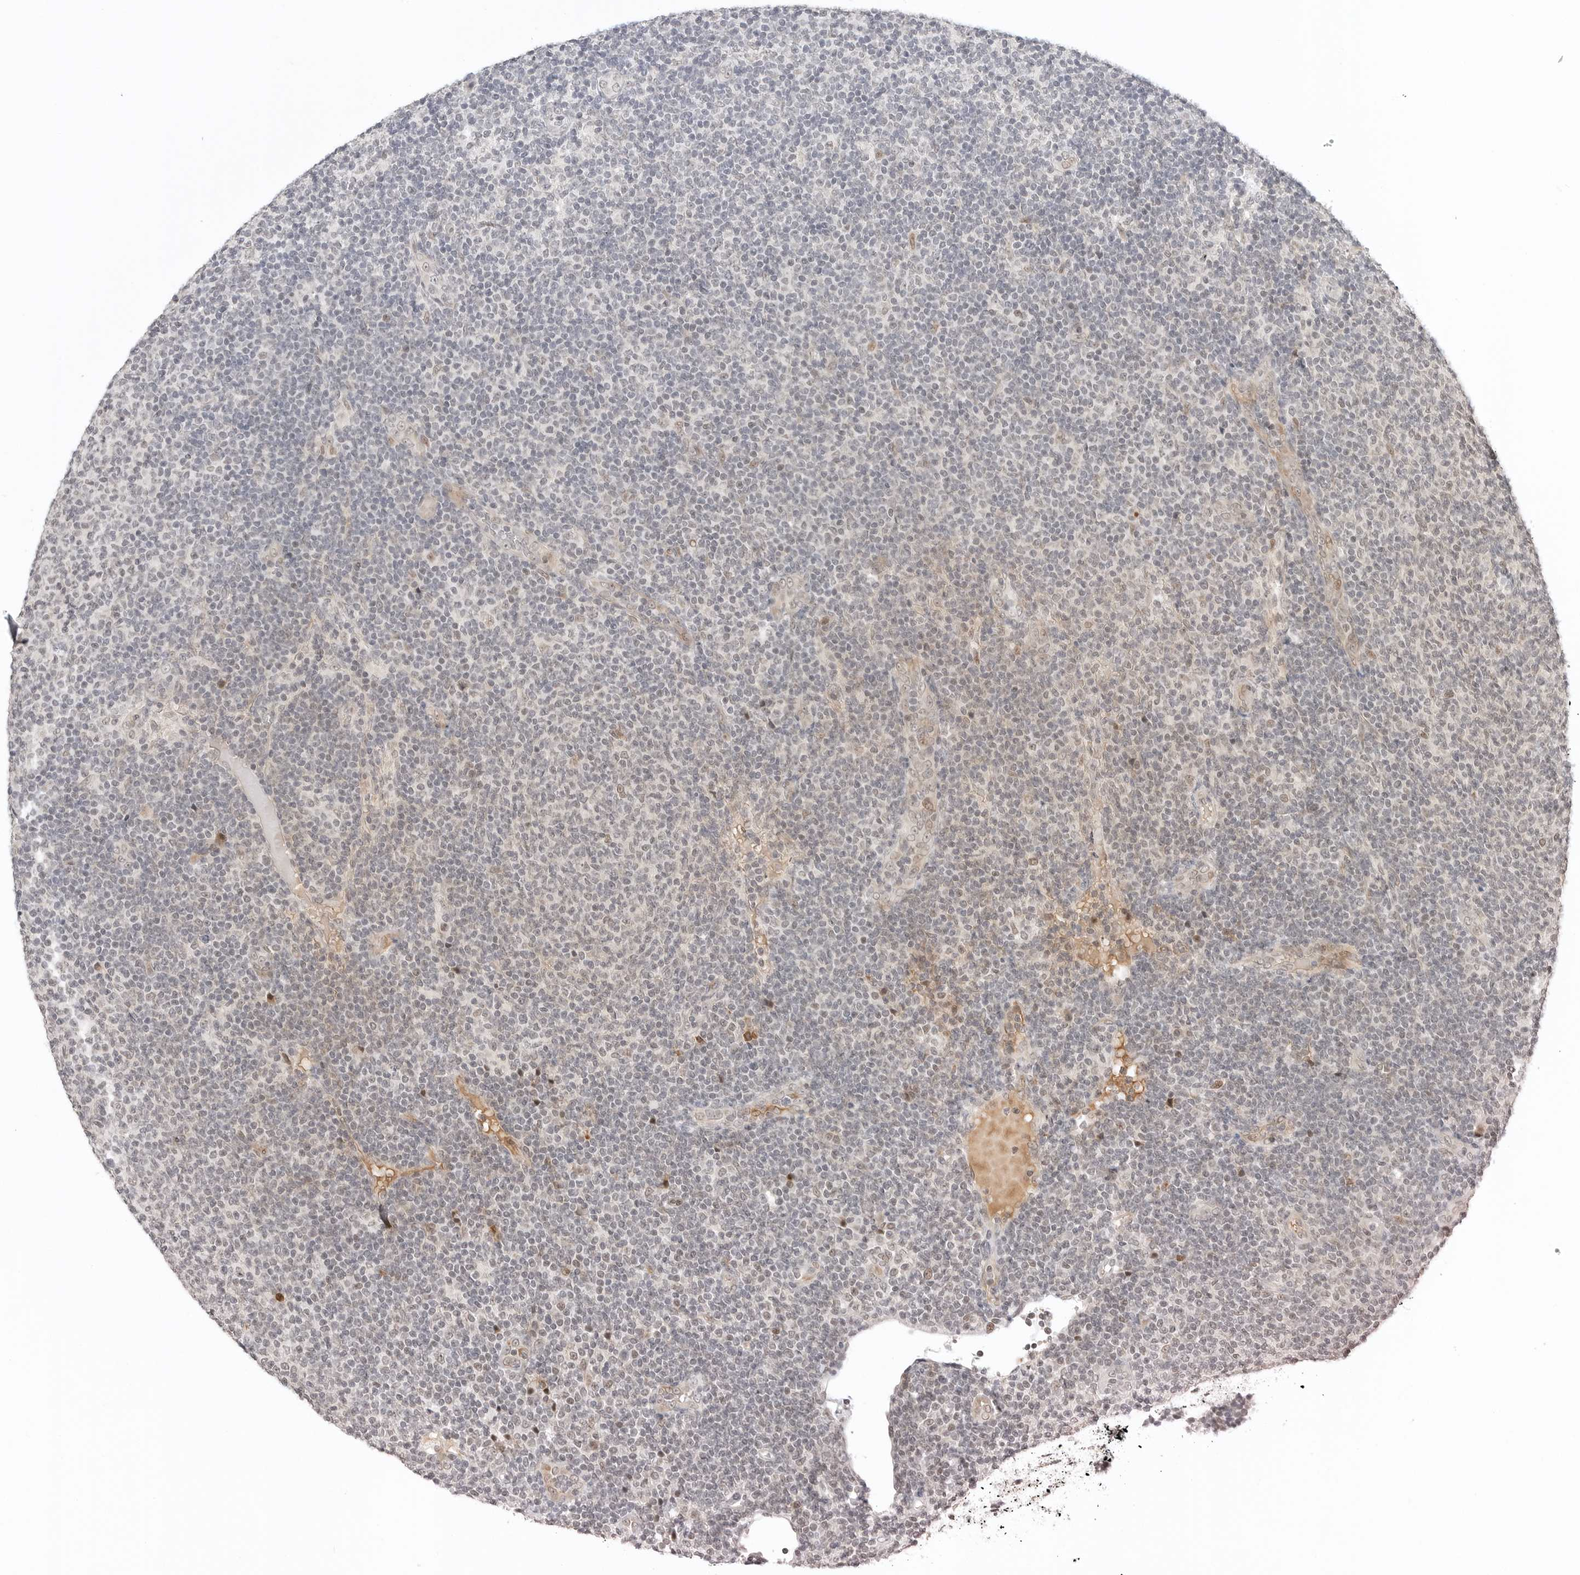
{"staining": {"intensity": "weak", "quantity": "<25%", "location": "nuclear"}, "tissue": "lymphoma", "cell_type": "Tumor cells", "image_type": "cancer", "snomed": [{"axis": "morphology", "description": "Malignant lymphoma, non-Hodgkin's type, Low grade"}, {"axis": "topography", "description": "Lymph node"}], "caption": "The histopathology image shows no significant expression in tumor cells of lymphoma.", "gene": "TSEN2", "patient": {"sex": "male", "age": 66}}